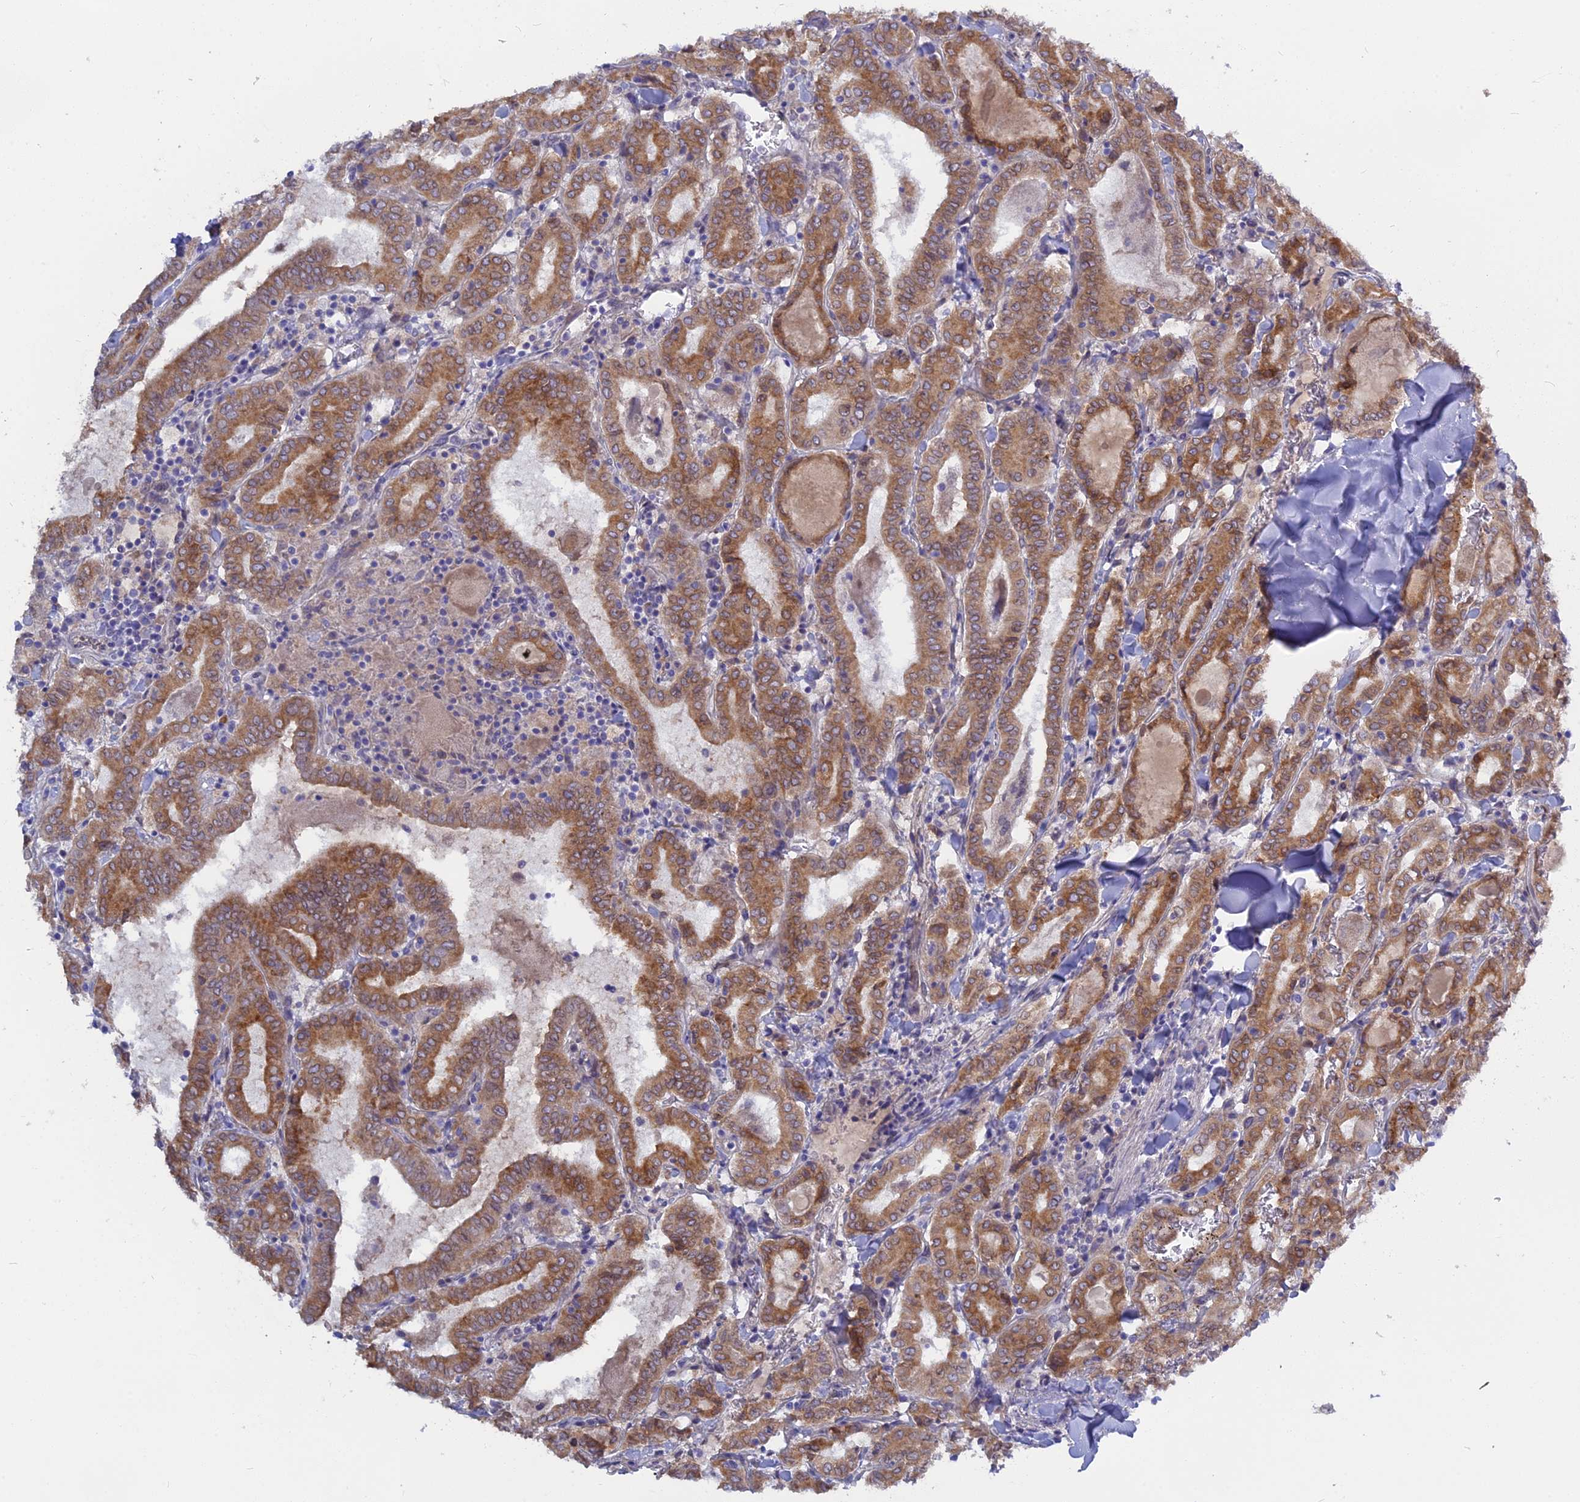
{"staining": {"intensity": "moderate", "quantity": ">75%", "location": "cytoplasmic/membranous"}, "tissue": "thyroid cancer", "cell_type": "Tumor cells", "image_type": "cancer", "snomed": [{"axis": "morphology", "description": "Papillary adenocarcinoma, NOS"}, {"axis": "topography", "description": "Thyroid gland"}], "caption": "Immunohistochemical staining of human thyroid papillary adenocarcinoma shows medium levels of moderate cytoplasmic/membranous positivity in about >75% of tumor cells.", "gene": "TLCD1", "patient": {"sex": "female", "age": 72}}